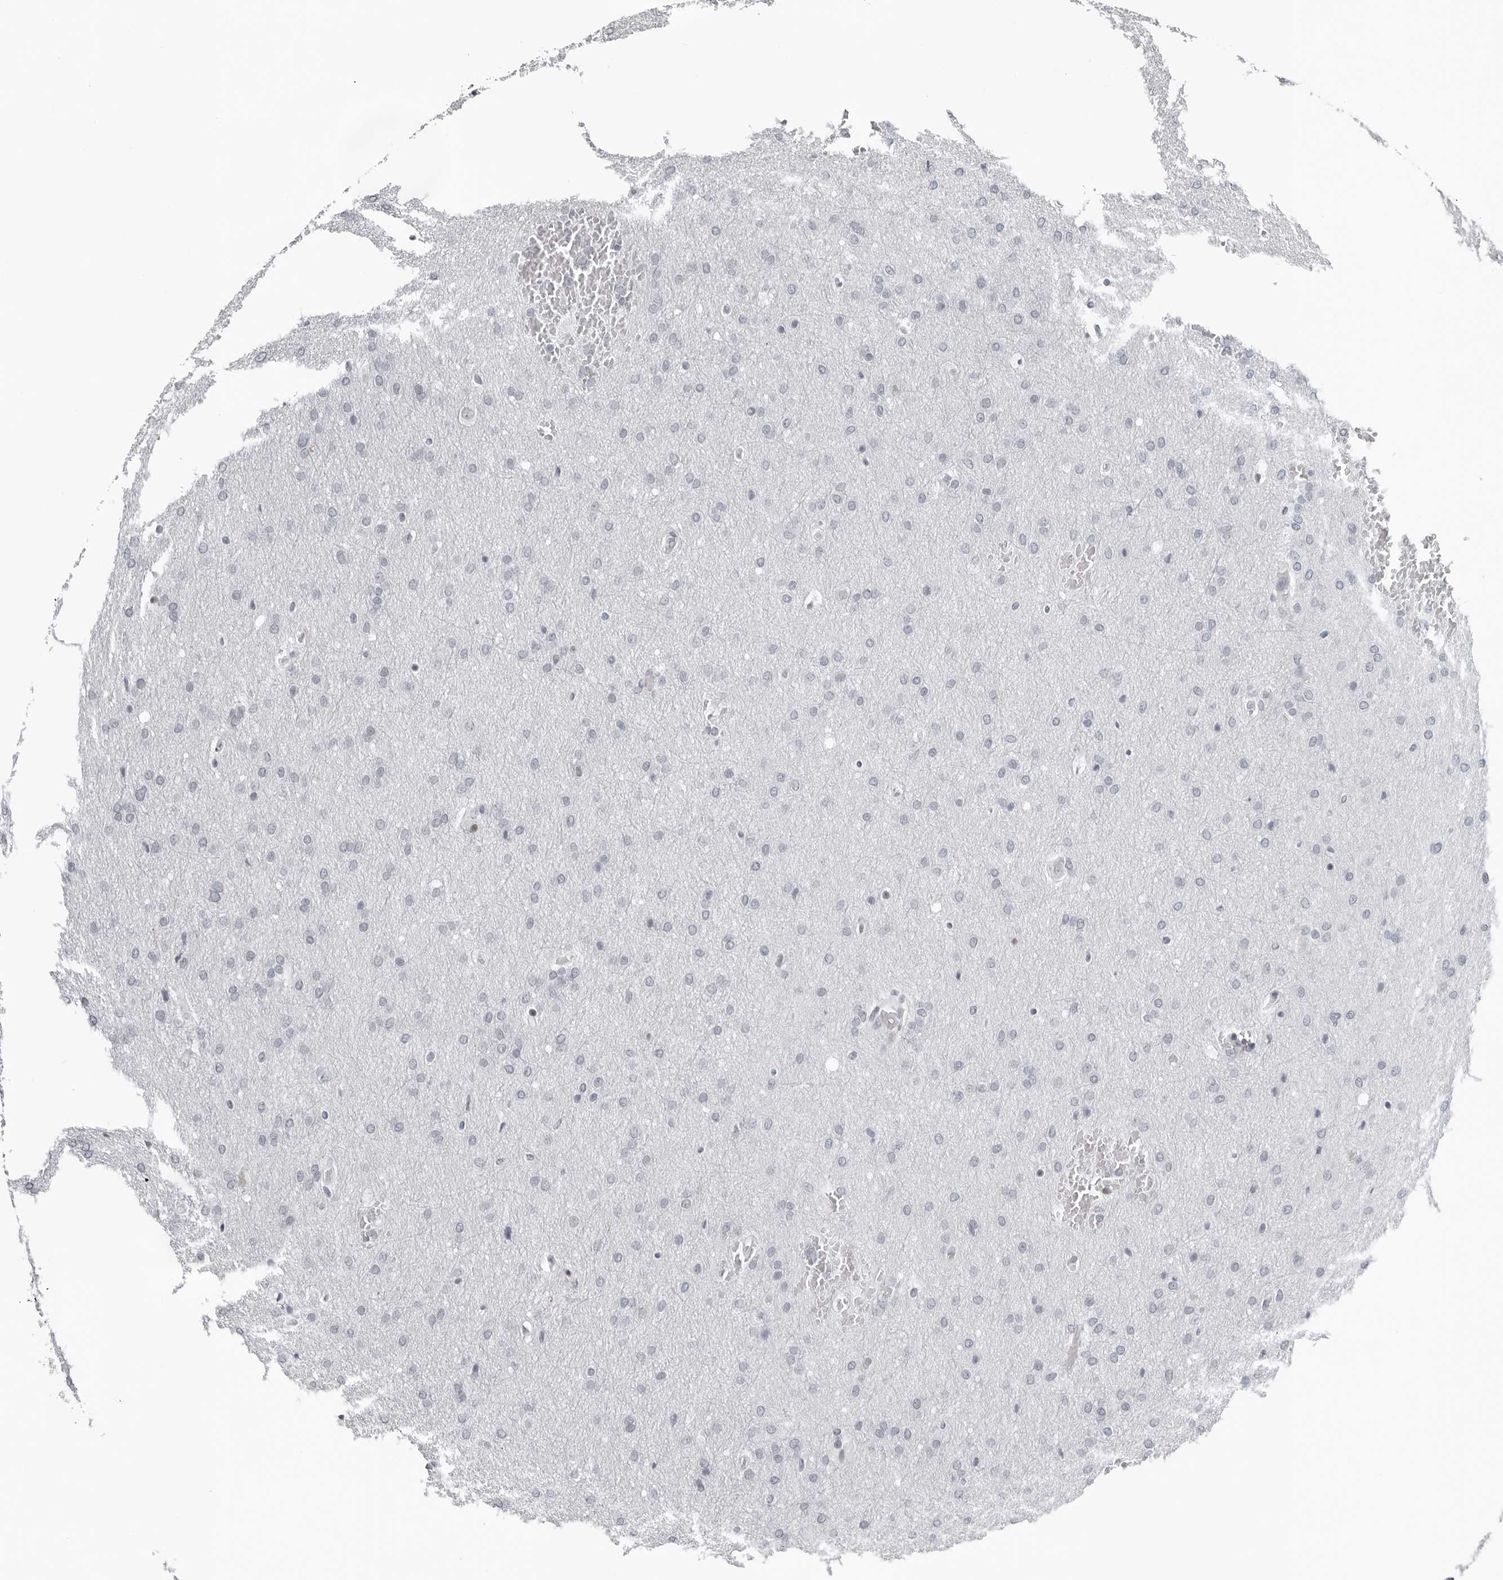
{"staining": {"intensity": "negative", "quantity": "none", "location": "none"}, "tissue": "glioma", "cell_type": "Tumor cells", "image_type": "cancer", "snomed": [{"axis": "morphology", "description": "Glioma, malignant, Low grade"}, {"axis": "topography", "description": "Brain"}], "caption": "An IHC micrograph of glioma is shown. There is no staining in tumor cells of glioma.", "gene": "PPP1R42", "patient": {"sex": "female", "age": 37}}